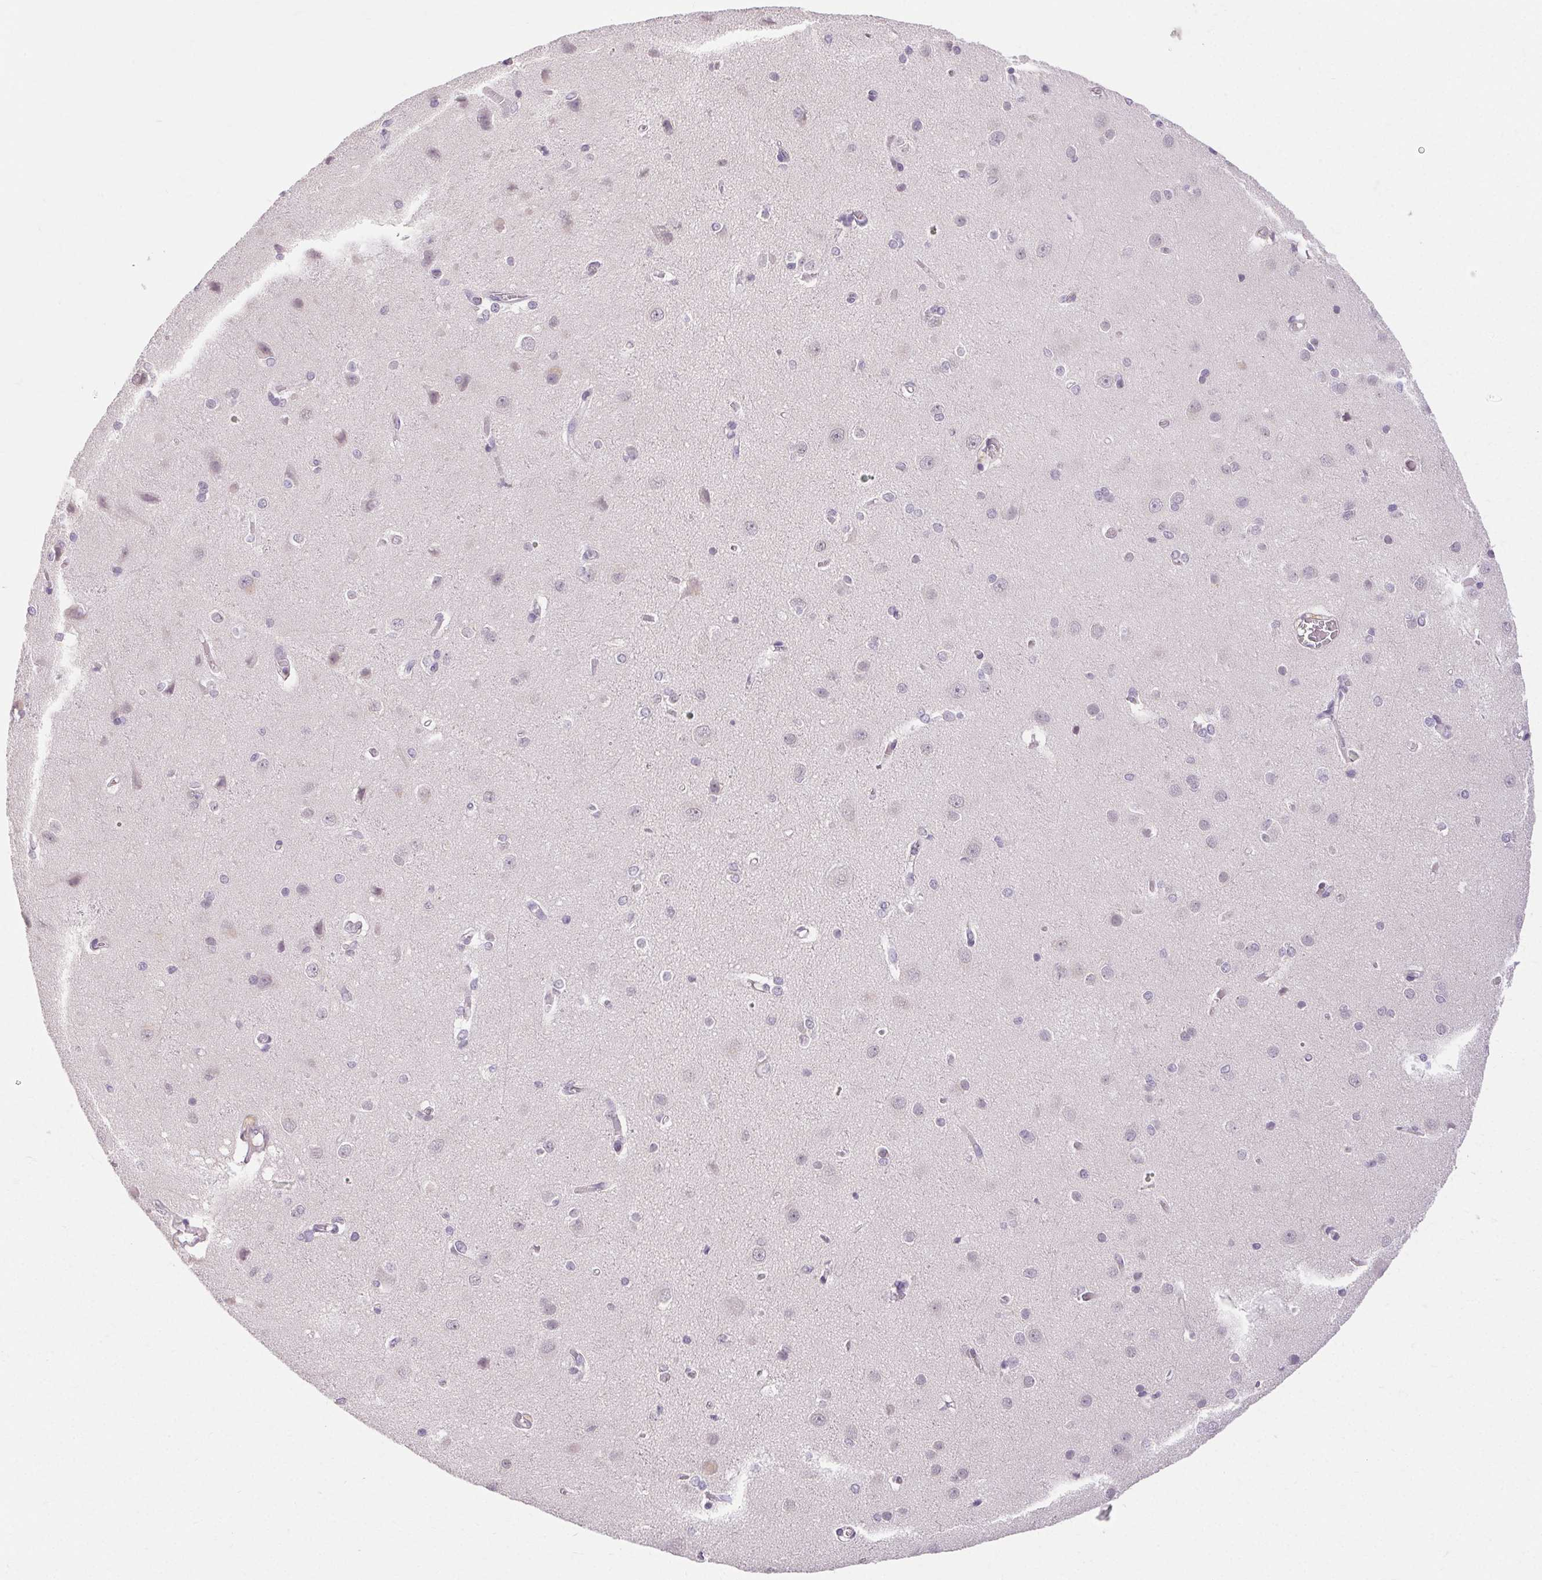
{"staining": {"intensity": "negative", "quantity": "none", "location": "none"}, "tissue": "cerebral cortex", "cell_type": "Endothelial cells", "image_type": "normal", "snomed": [{"axis": "morphology", "description": "Normal tissue, NOS"}, {"axis": "topography", "description": "Cerebral cortex"}], "caption": "Immunohistochemical staining of unremarkable cerebral cortex reveals no significant positivity in endothelial cells.", "gene": "TMEM52B", "patient": {"sex": "male", "age": 37}}